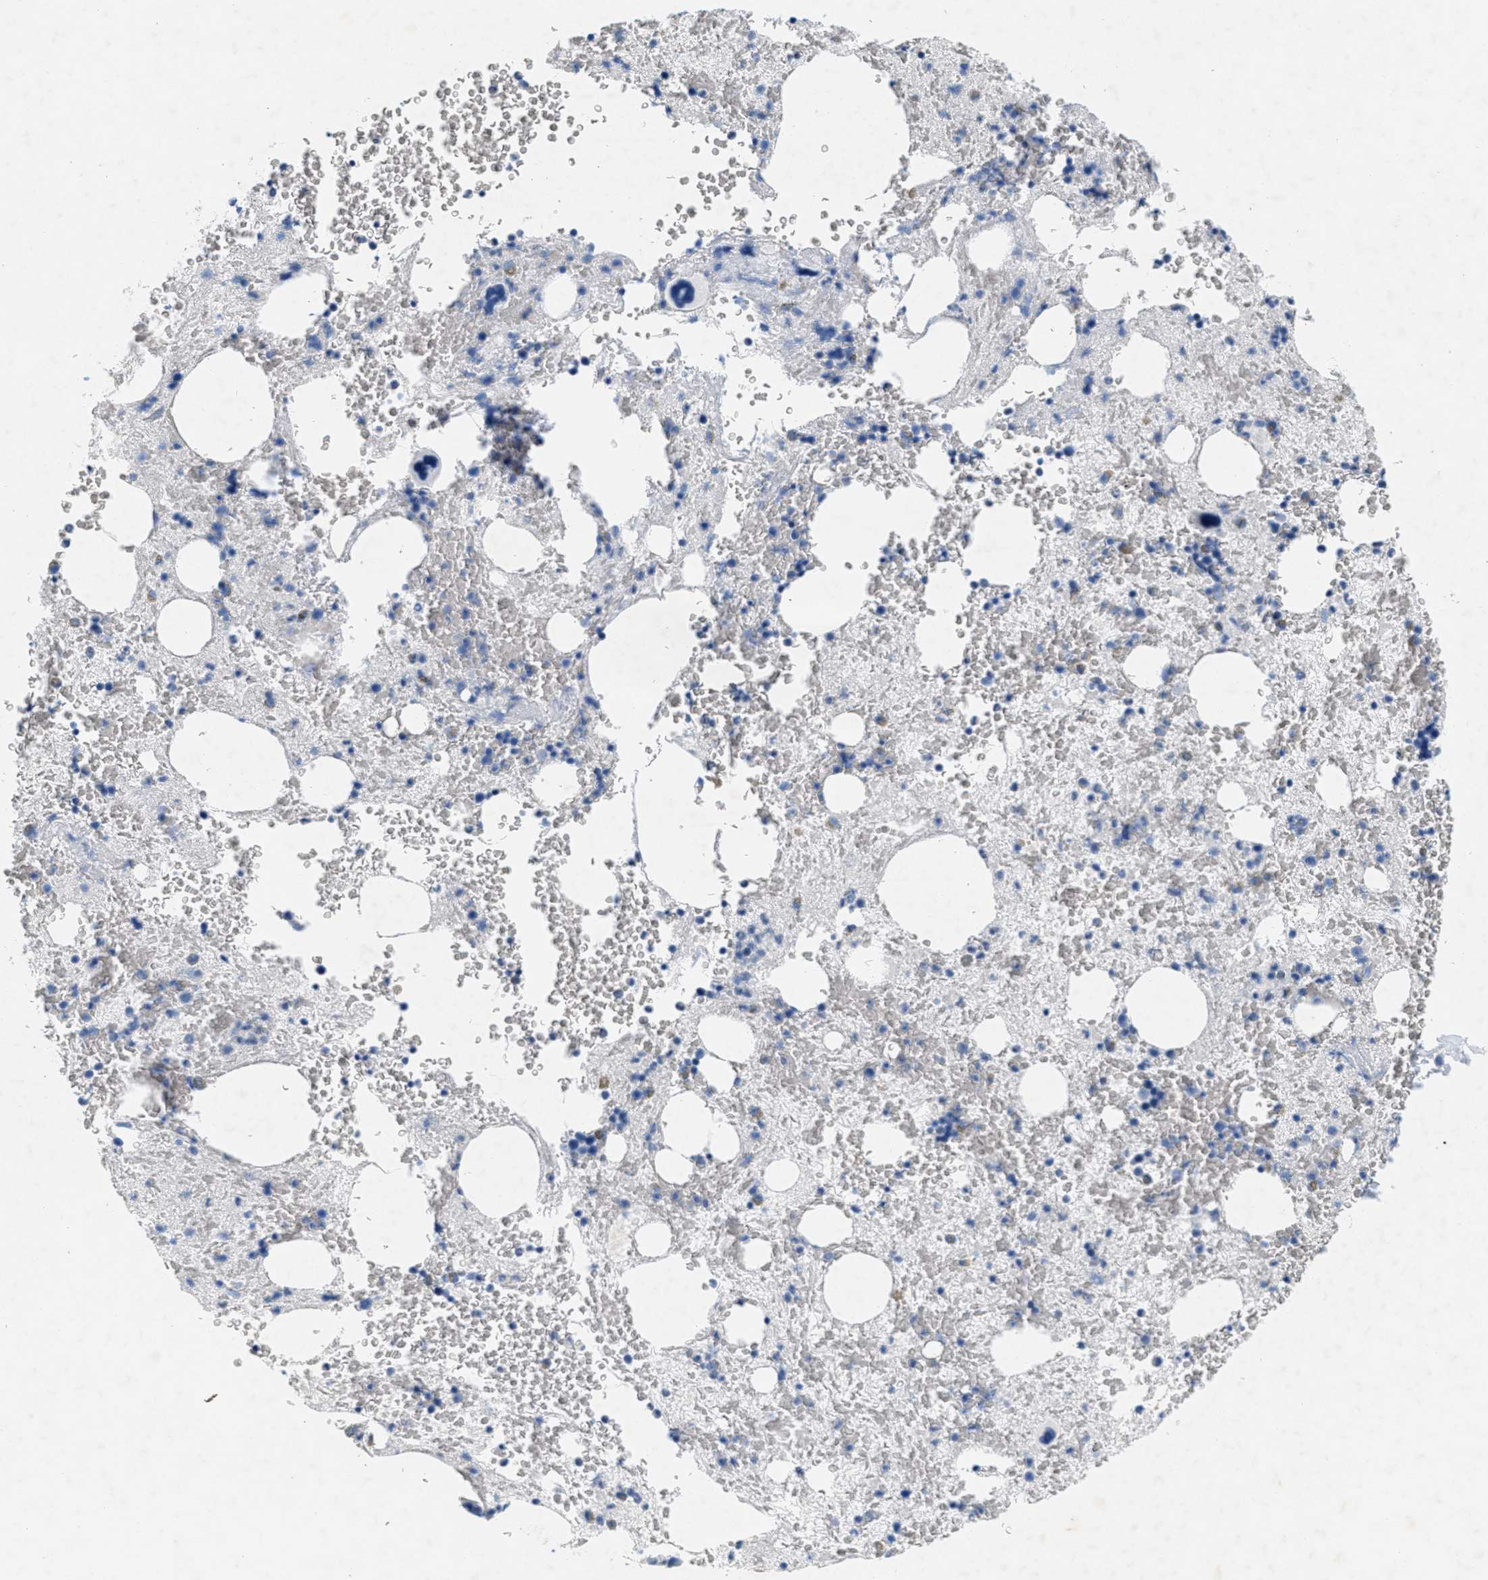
{"staining": {"intensity": "moderate", "quantity": "<25%", "location": "cytoplasmic/membranous"}, "tissue": "bone marrow", "cell_type": "Hematopoietic cells", "image_type": "normal", "snomed": [{"axis": "morphology", "description": "Normal tissue, NOS"}, {"axis": "morphology", "description": "Inflammation, NOS"}, {"axis": "topography", "description": "Bone marrow"}], "caption": "A high-resolution image shows IHC staining of normal bone marrow, which demonstrates moderate cytoplasmic/membranous staining in approximately <25% of hematopoietic cells.", "gene": "GPM6A", "patient": {"sex": "male", "age": 63}}